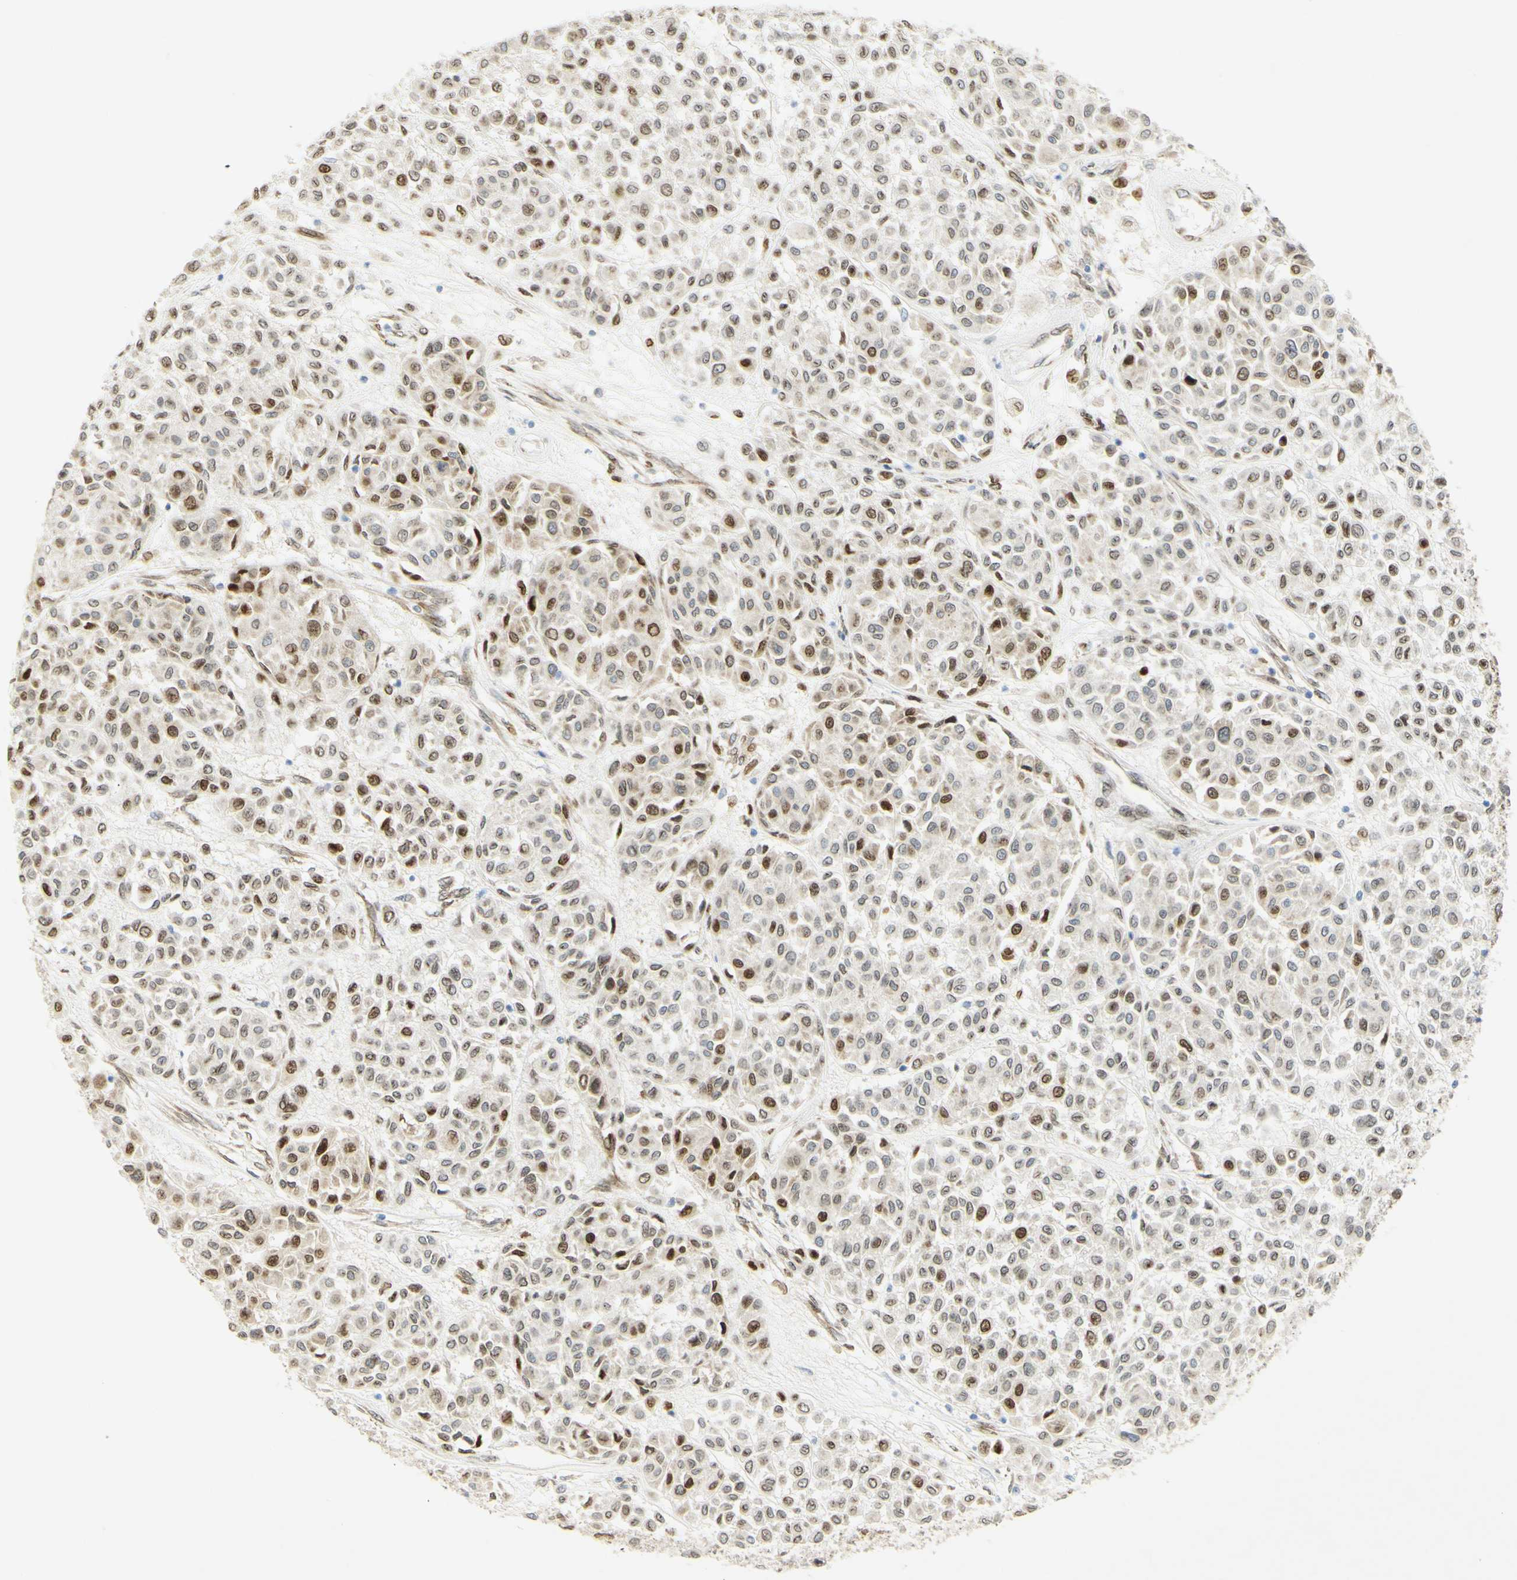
{"staining": {"intensity": "strong", "quantity": "25%-75%", "location": "nuclear"}, "tissue": "melanoma", "cell_type": "Tumor cells", "image_type": "cancer", "snomed": [{"axis": "morphology", "description": "Malignant melanoma, Metastatic site"}, {"axis": "topography", "description": "Soft tissue"}], "caption": "Tumor cells exhibit strong nuclear expression in approximately 25%-75% of cells in malignant melanoma (metastatic site).", "gene": "E2F1", "patient": {"sex": "male", "age": 41}}